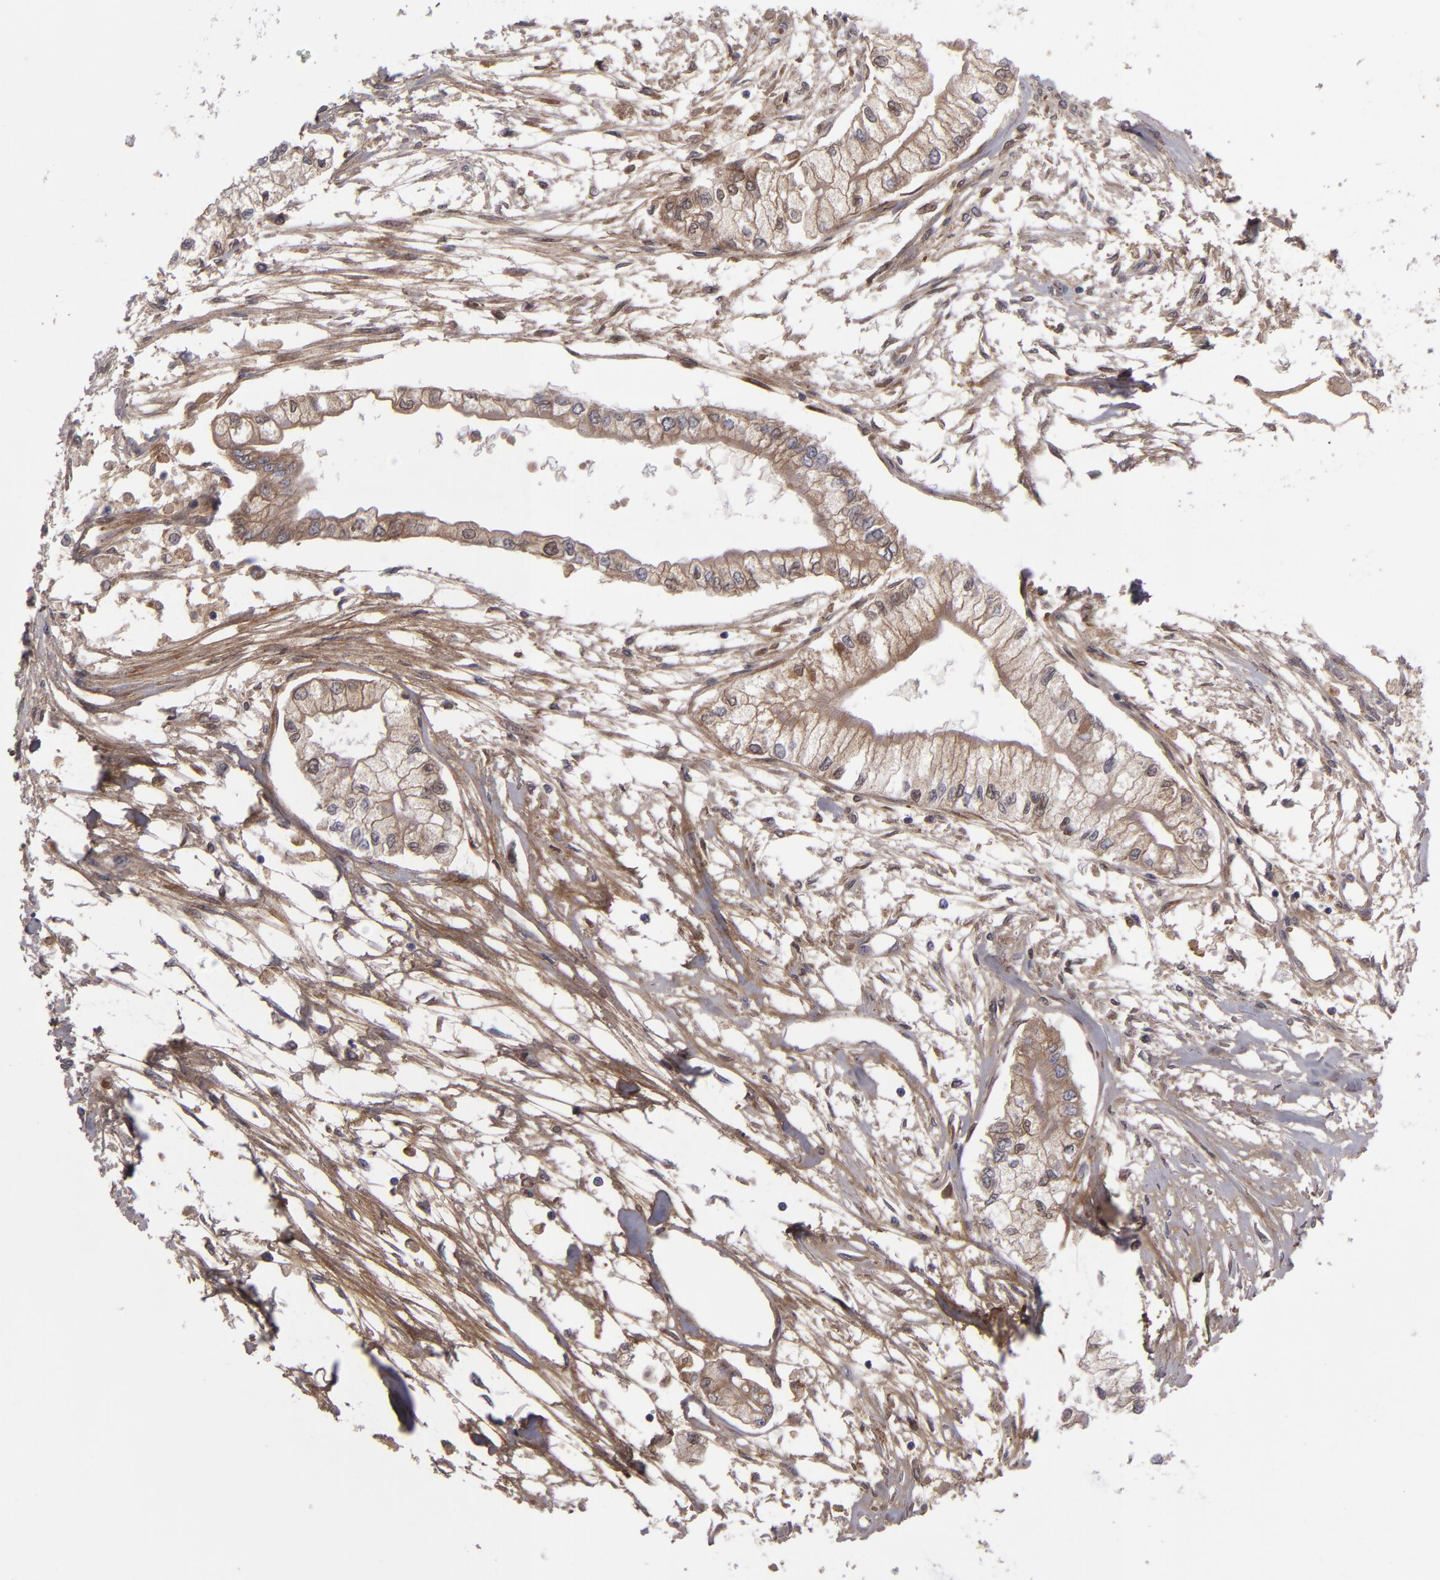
{"staining": {"intensity": "moderate", "quantity": "25%-75%", "location": "cytoplasmic/membranous"}, "tissue": "pancreatic cancer", "cell_type": "Tumor cells", "image_type": "cancer", "snomed": [{"axis": "morphology", "description": "Adenocarcinoma, NOS"}, {"axis": "topography", "description": "Pancreas"}], "caption": "A micrograph of pancreatic cancer stained for a protein exhibits moderate cytoplasmic/membranous brown staining in tumor cells.", "gene": "IL12A", "patient": {"sex": "male", "age": 79}}